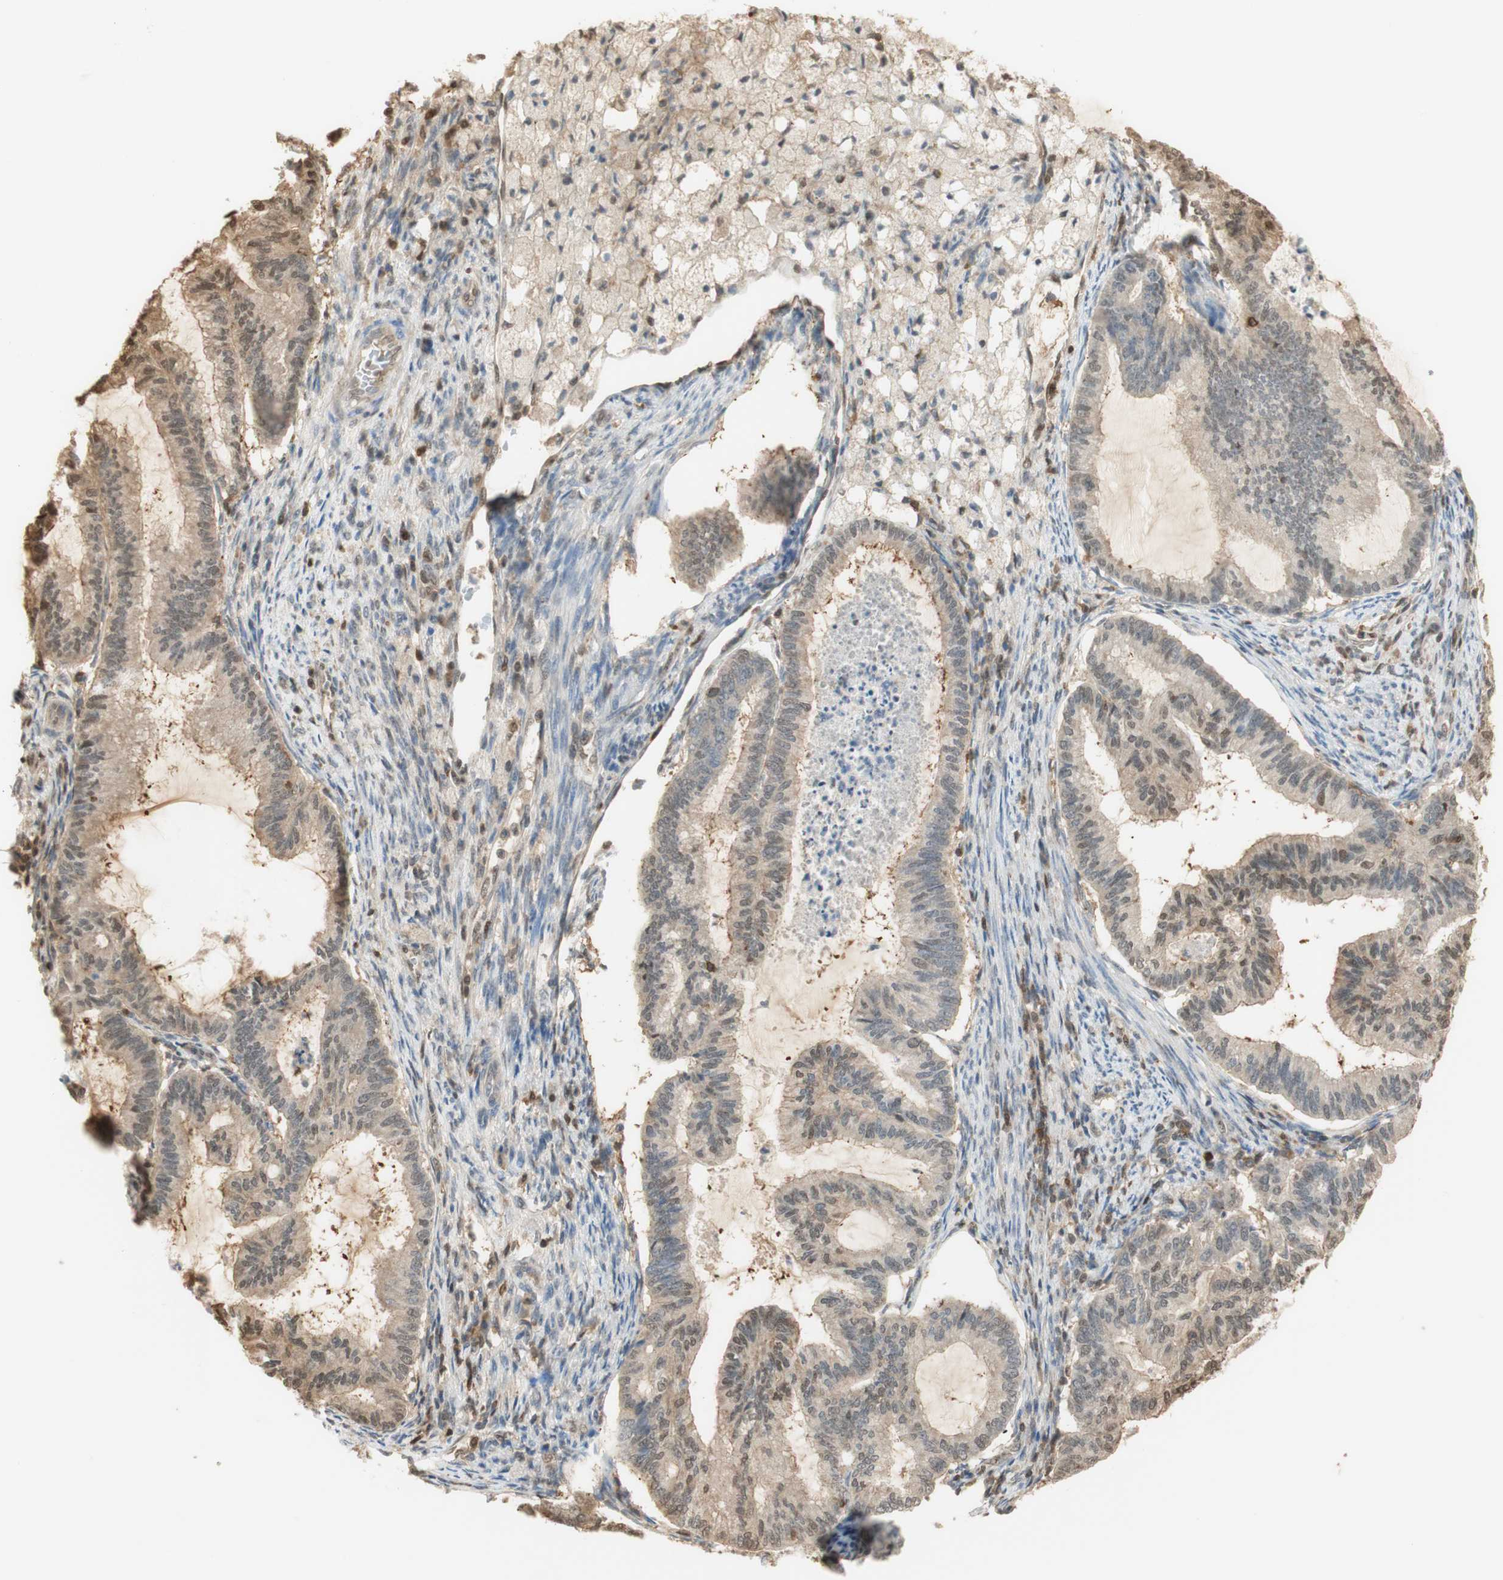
{"staining": {"intensity": "moderate", "quantity": "25%-75%", "location": "cytoplasmic/membranous,nuclear"}, "tissue": "cervical cancer", "cell_type": "Tumor cells", "image_type": "cancer", "snomed": [{"axis": "morphology", "description": "Normal tissue, NOS"}, {"axis": "morphology", "description": "Adenocarcinoma, NOS"}, {"axis": "topography", "description": "Cervix"}, {"axis": "topography", "description": "Endometrium"}], "caption": "Immunohistochemistry (DAB) staining of adenocarcinoma (cervical) exhibits moderate cytoplasmic/membranous and nuclear protein staining in about 25%-75% of tumor cells.", "gene": "NAP1L4", "patient": {"sex": "female", "age": 86}}